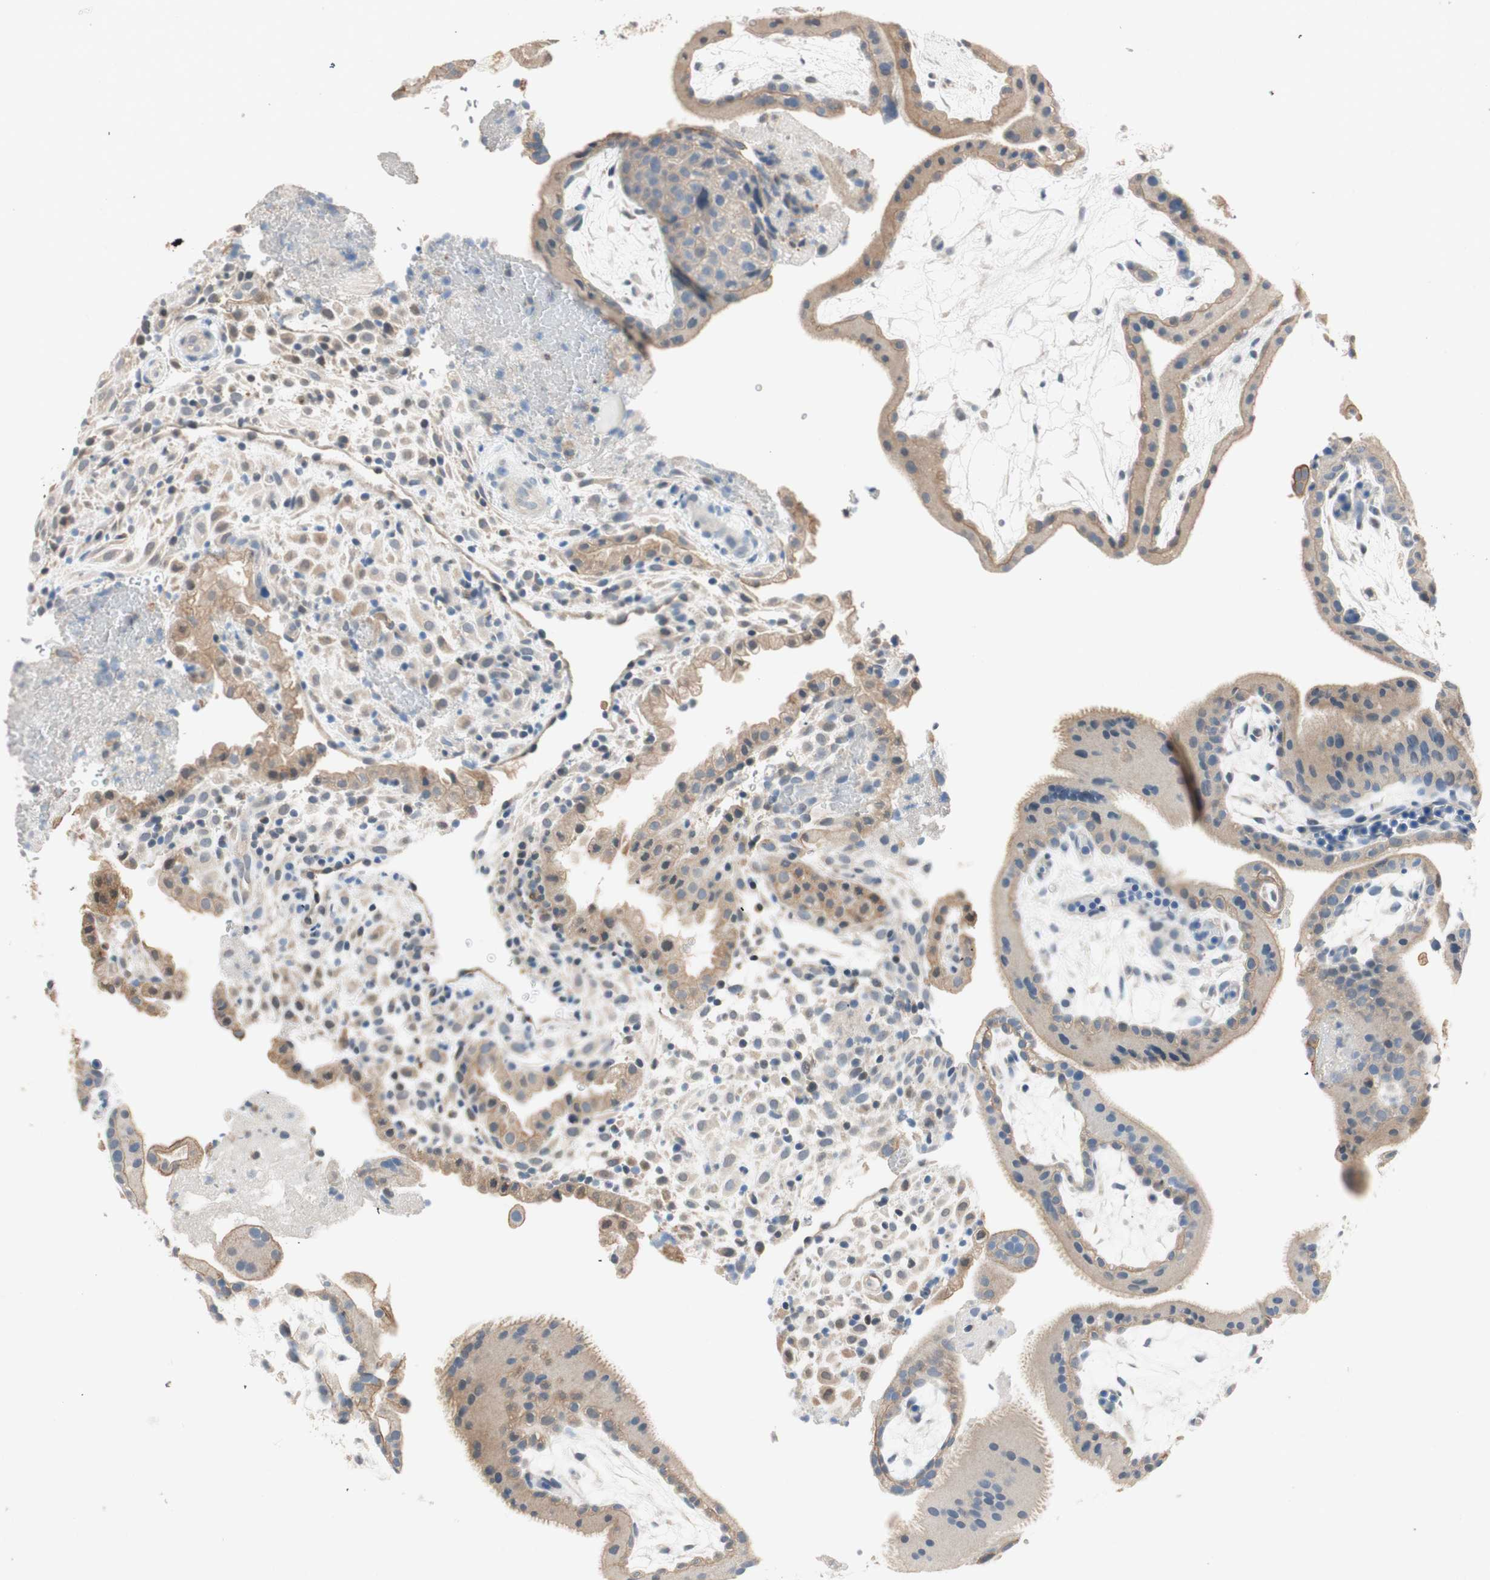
{"staining": {"intensity": "weak", "quantity": "25%-75%", "location": "cytoplasmic/membranous"}, "tissue": "placenta", "cell_type": "Decidual cells", "image_type": "normal", "snomed": [{"axis": "morphology", "description": "Normal tissue, NOS"}, {"axis": "topography", "description": "Placenta"}], "caption": "Protein staining exhibits weak cytoplasmic/membranous staining in approximately 25%-75% of decidual cells in unremarkable placenta. (IHC, brightfield microscopy, high magnification).", "gene": "SERPINB5", "patient": {"sex": "female", "age": 19}}